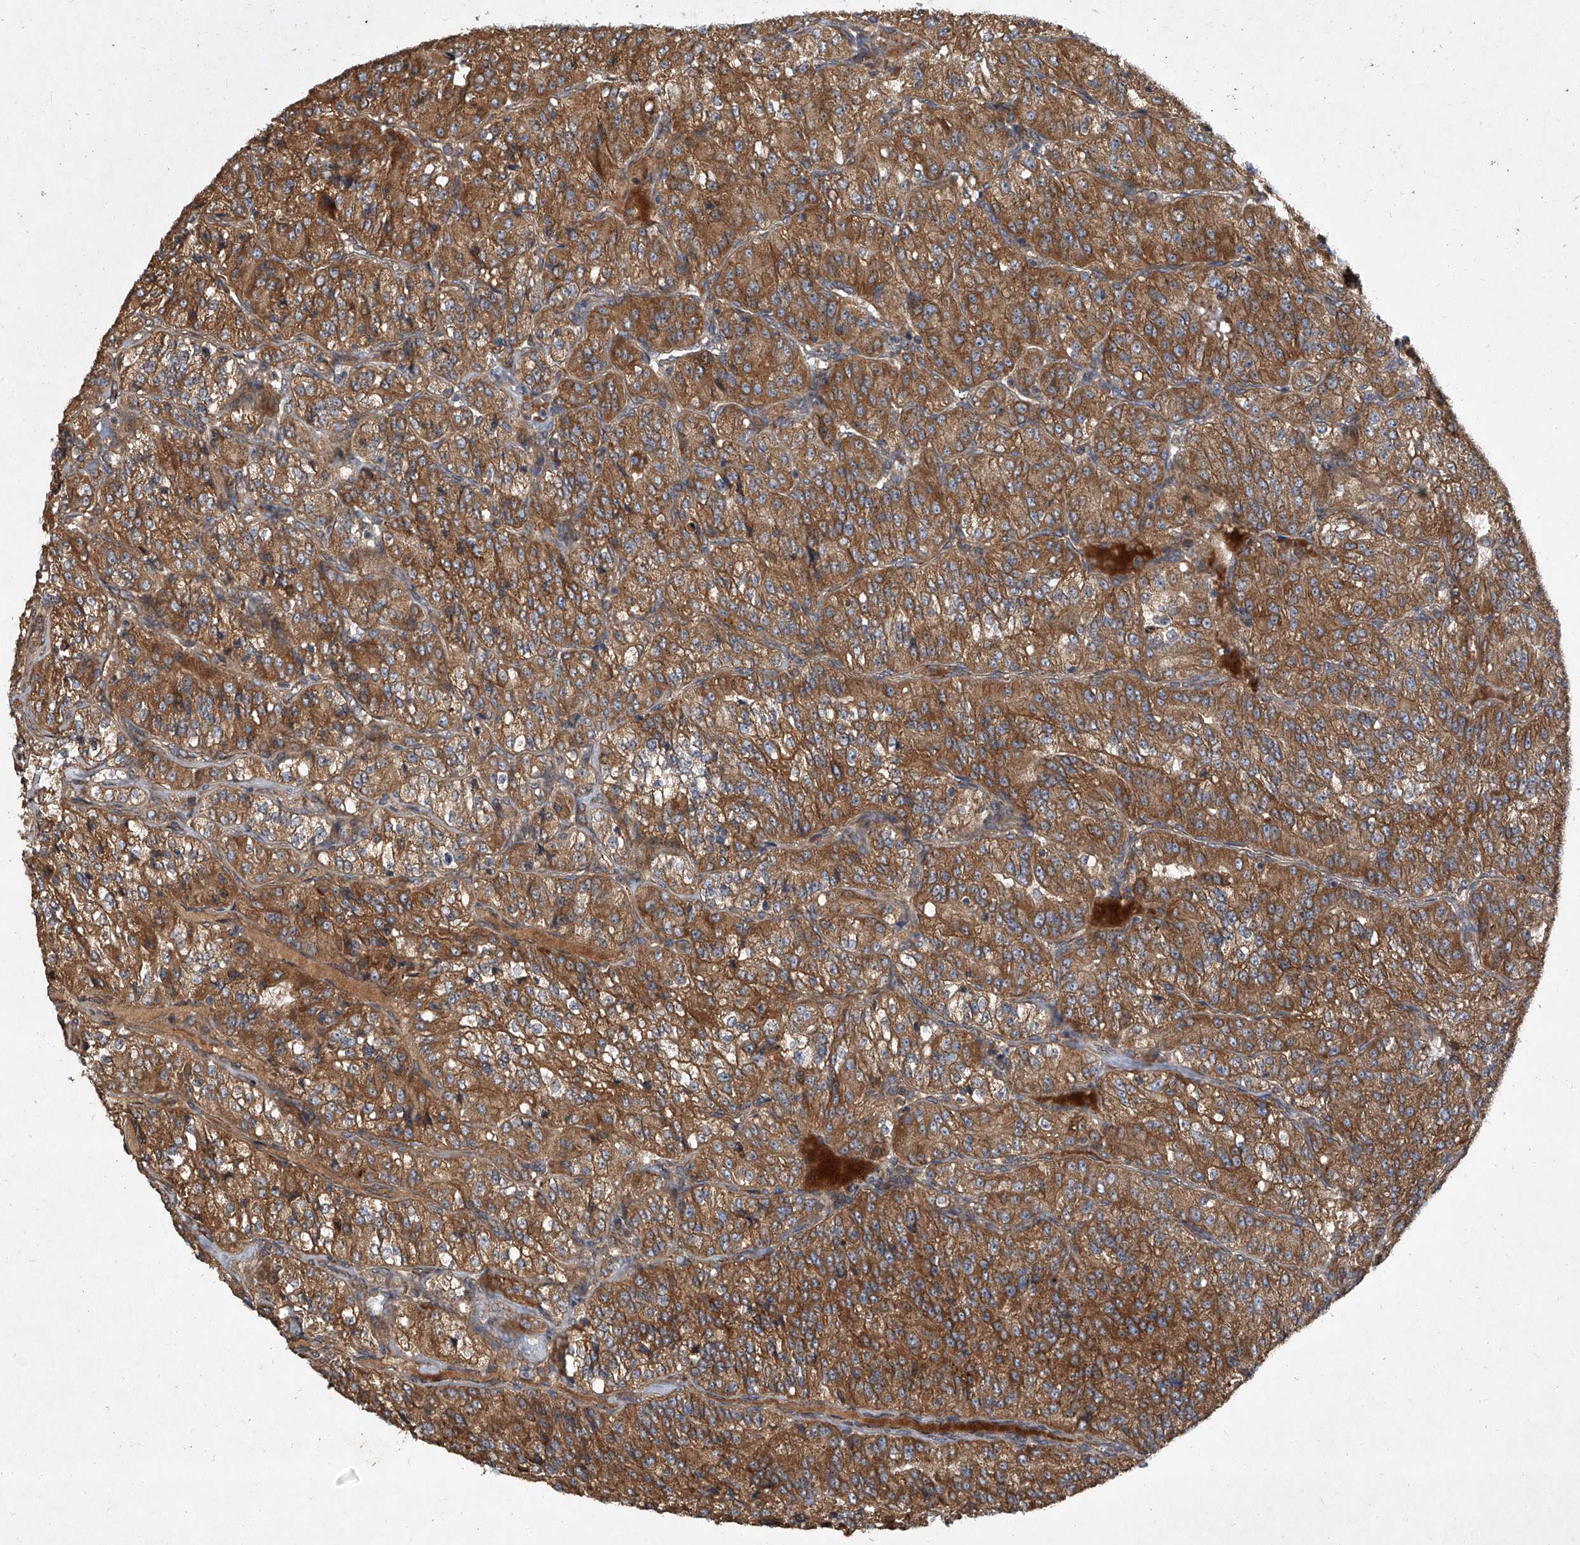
{"staining": {"intensity": "moderate", "quantity": ">75%", "location": "cytoplasmic/membranous"}, "tissue": "renal cancer", "cell_type": "Tumor cells", "image_type": "cancer", "snomed": [{"axis": "morphology", "description": "Adenocarcinoma, NOS"}, {"axis": "topography", "description": "Kidney"}], "caption": "Adenocarcinoma (renal) stained with a protein marker displays moderate staining in tumor cells.", "gene": "EVA1C", "patient": {"sex": "female", "age": 63}}